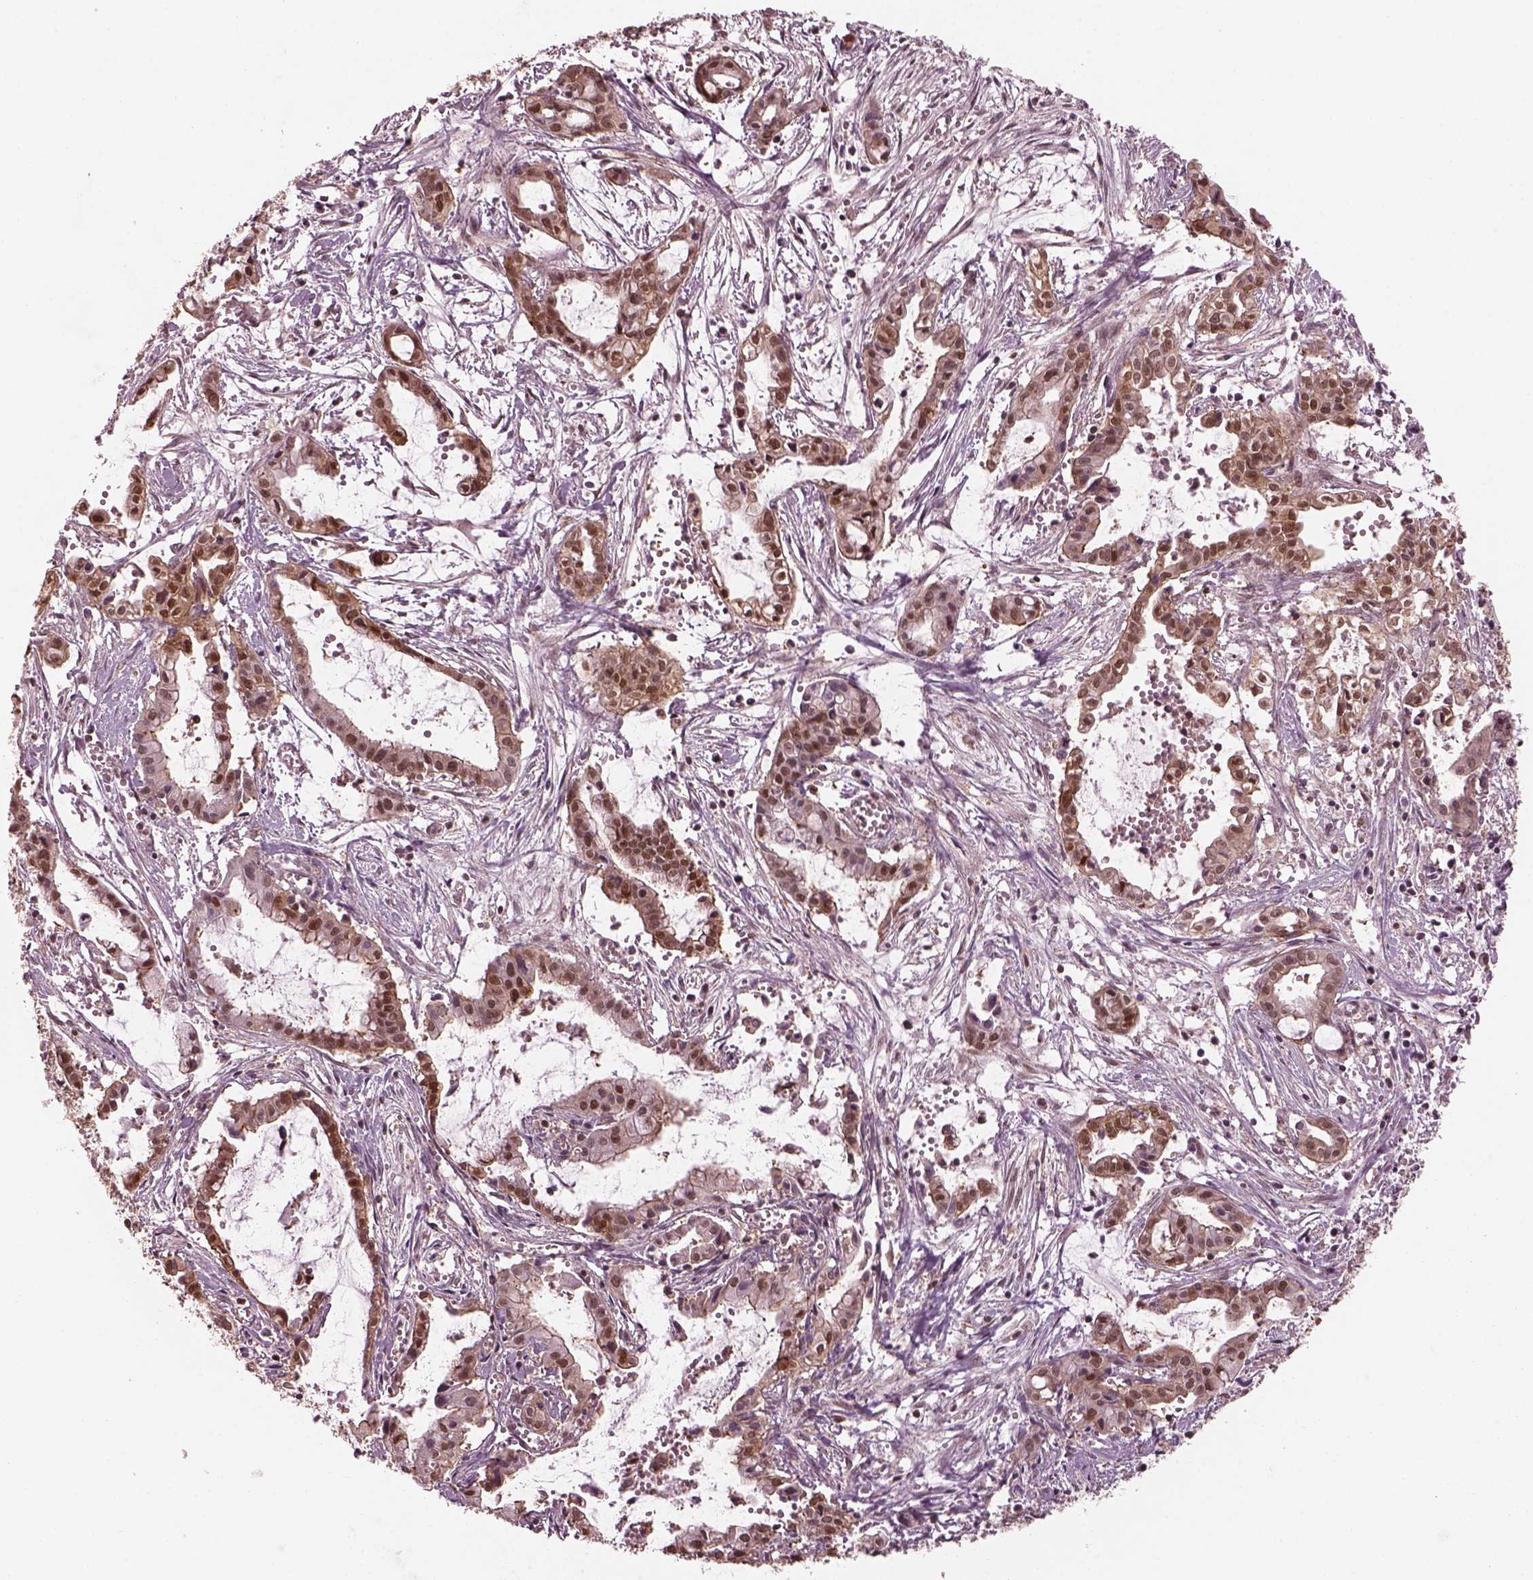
{"staining": {"intensity": "moderate", "quantity": ">75%", "location": "cytoplasmic/membranous,nuclear"}, "tissue": "pancreatic cancer", "cell_type": "Tumor cells", "image_type": "cancer", "snomed": [{"axis": "morphology", "description": "Adenocarcinoma, NOS"}, {"axis": "topography", "description": "Pancreas"}], "caption": "Tumor cells show medium levels of moderate cytoplasmic/membranous and nuclear staining in approximately >75% of cells in pancreatic adenocarcinoma.", "gene": "SRI", "patient": {"sex": "male", "age": 48}}